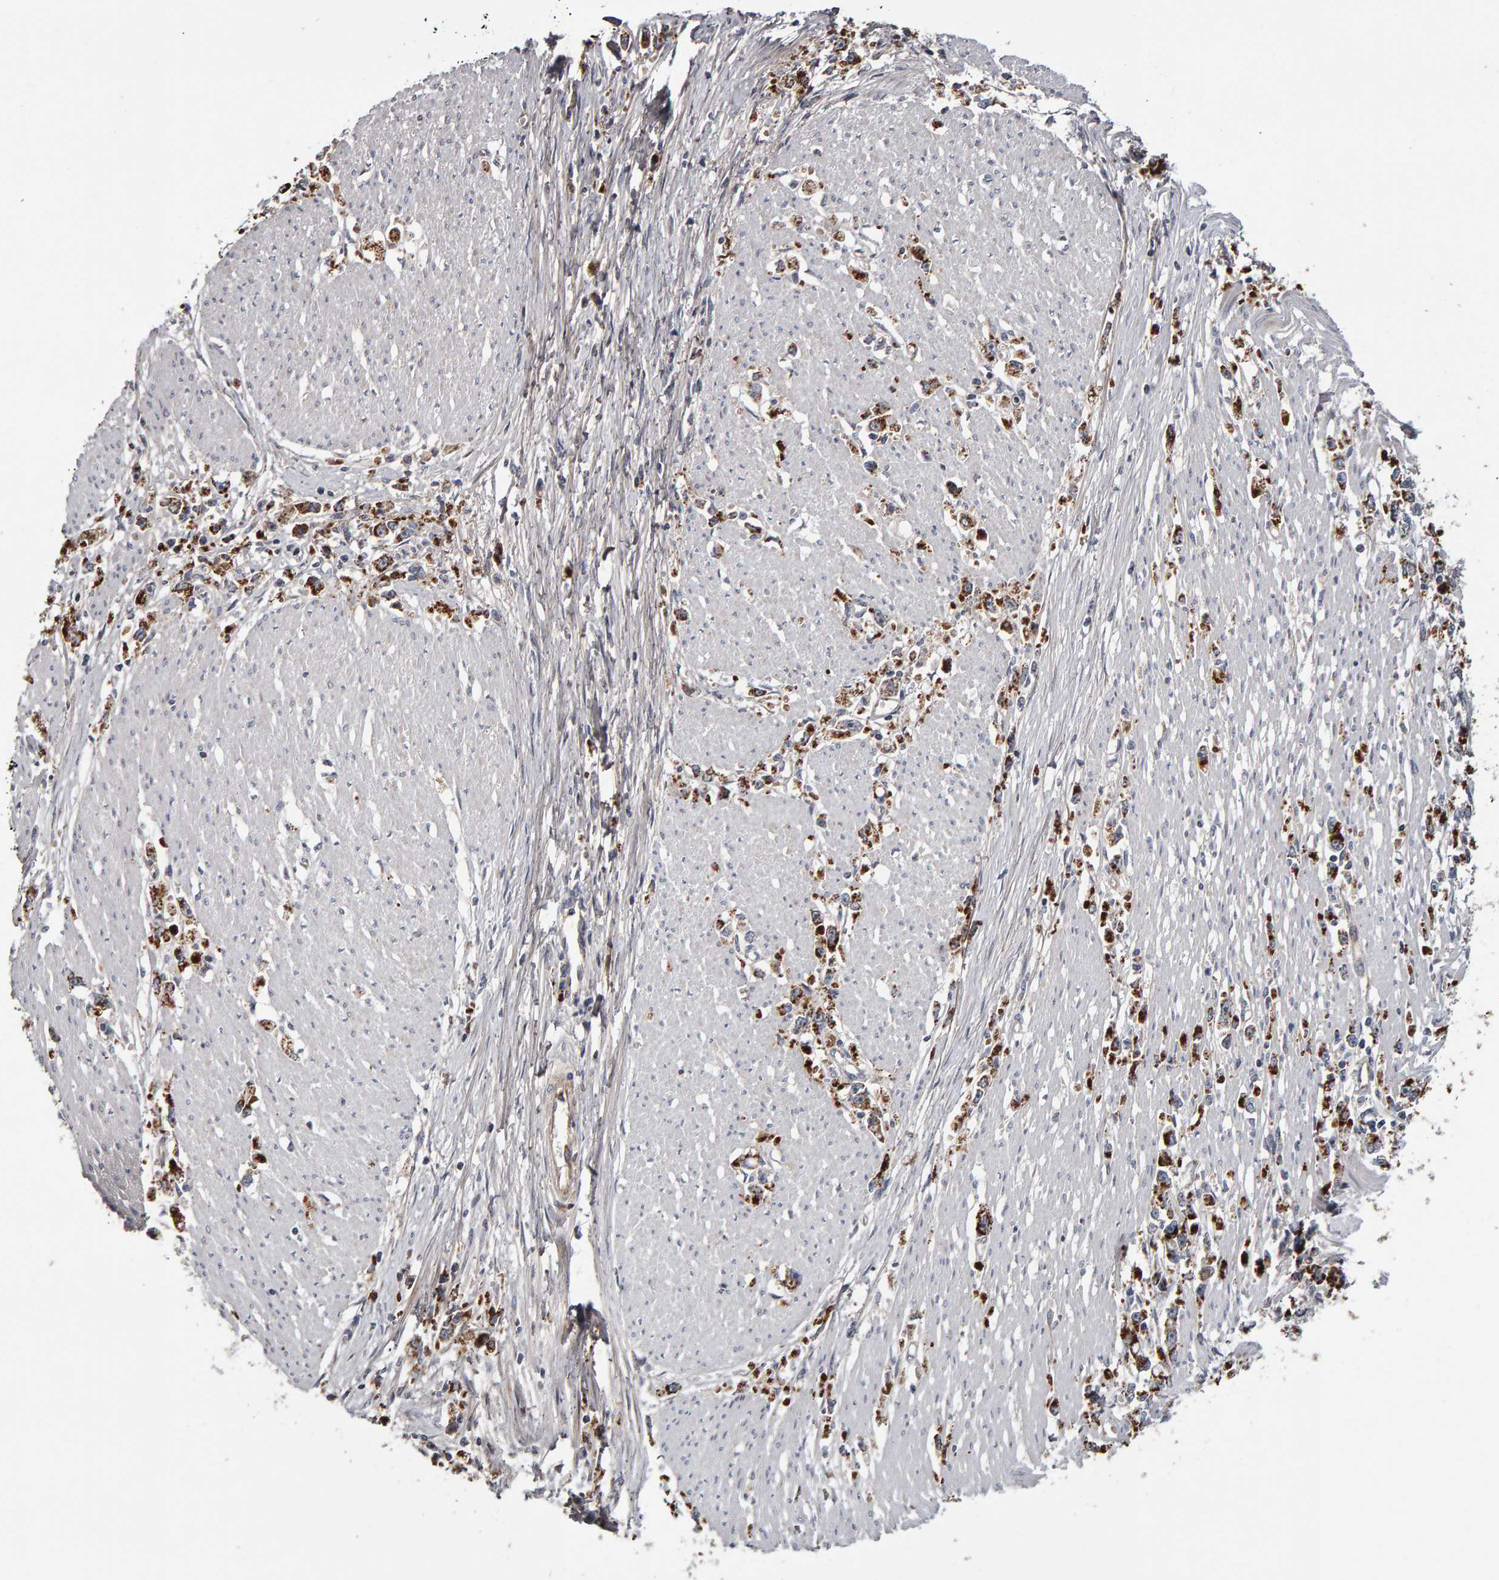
{"staining": {"intensity": "strong", "quantity": ">75%", "location": "cytoplasmic/membranous"}, "tissue": "stomach cancer", "cell_type": "Tumor cells", "image_type": "cancer", "snomed": [{"axis": "morphology", "description": "Adenocarcinoma, NOS"}, {"axis": "topography", "description": "Stomach"}], "caption": "Strong cytoplasmic/membranous positivity is seen in about >75% of tumor cells in adenocarcinoma (stomach).", "gene": "CANT1", "patient": {"sex": "female", "age": 59}}